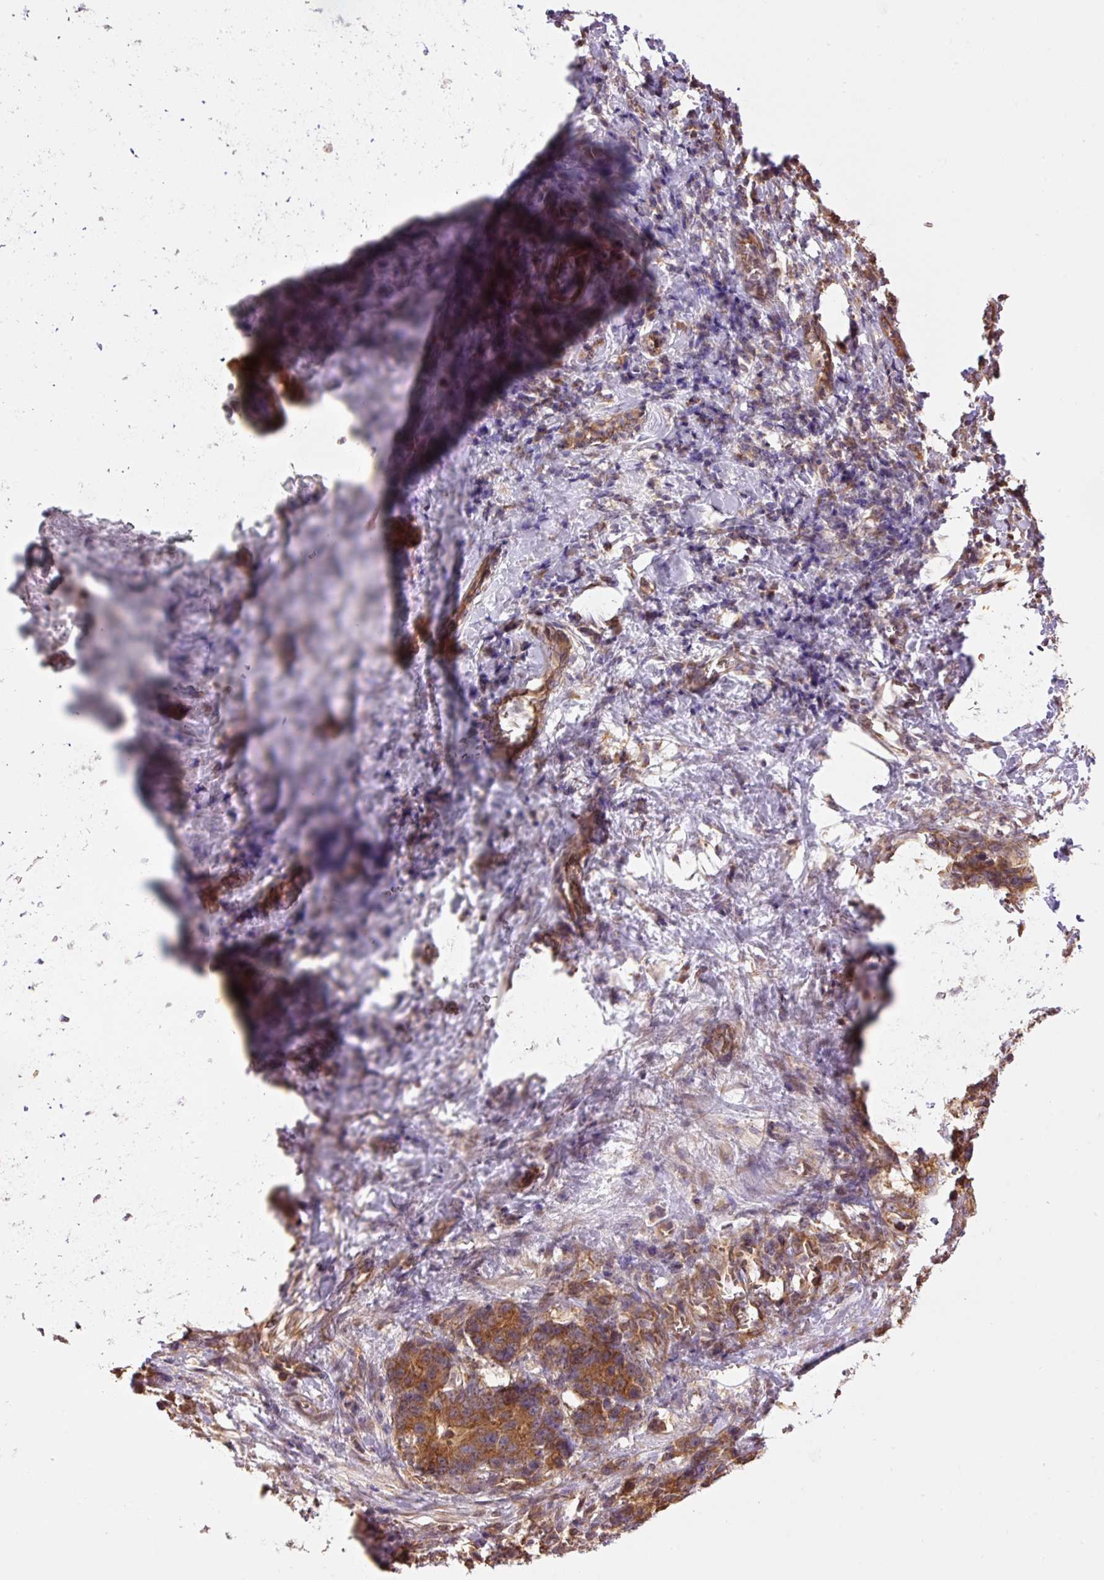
{"staining": {"intensity": "moderate", "quantity": ">75%", "location": "cytoplasmic/membranous"}, "tissue": "stomach cancer", "cell_type": "Tumor cells", "image_type": "cancer", "snomed": [{"axis": "morphology", "description": "Normal tissue, NOS"}, {"axis": "morphology", "description": "Adenocarcinoma, NOS"}, {"axis": "topography", "description": "Stomach"}], "caption": "This is an image of immunohistochemistry staining of stomach adenocarcinoma, which shows moderate staining in the cytoplasmic/membranous of tumor cells.", "gene": "ADCY4", "patient": {"sex": "female", "age": 64}}